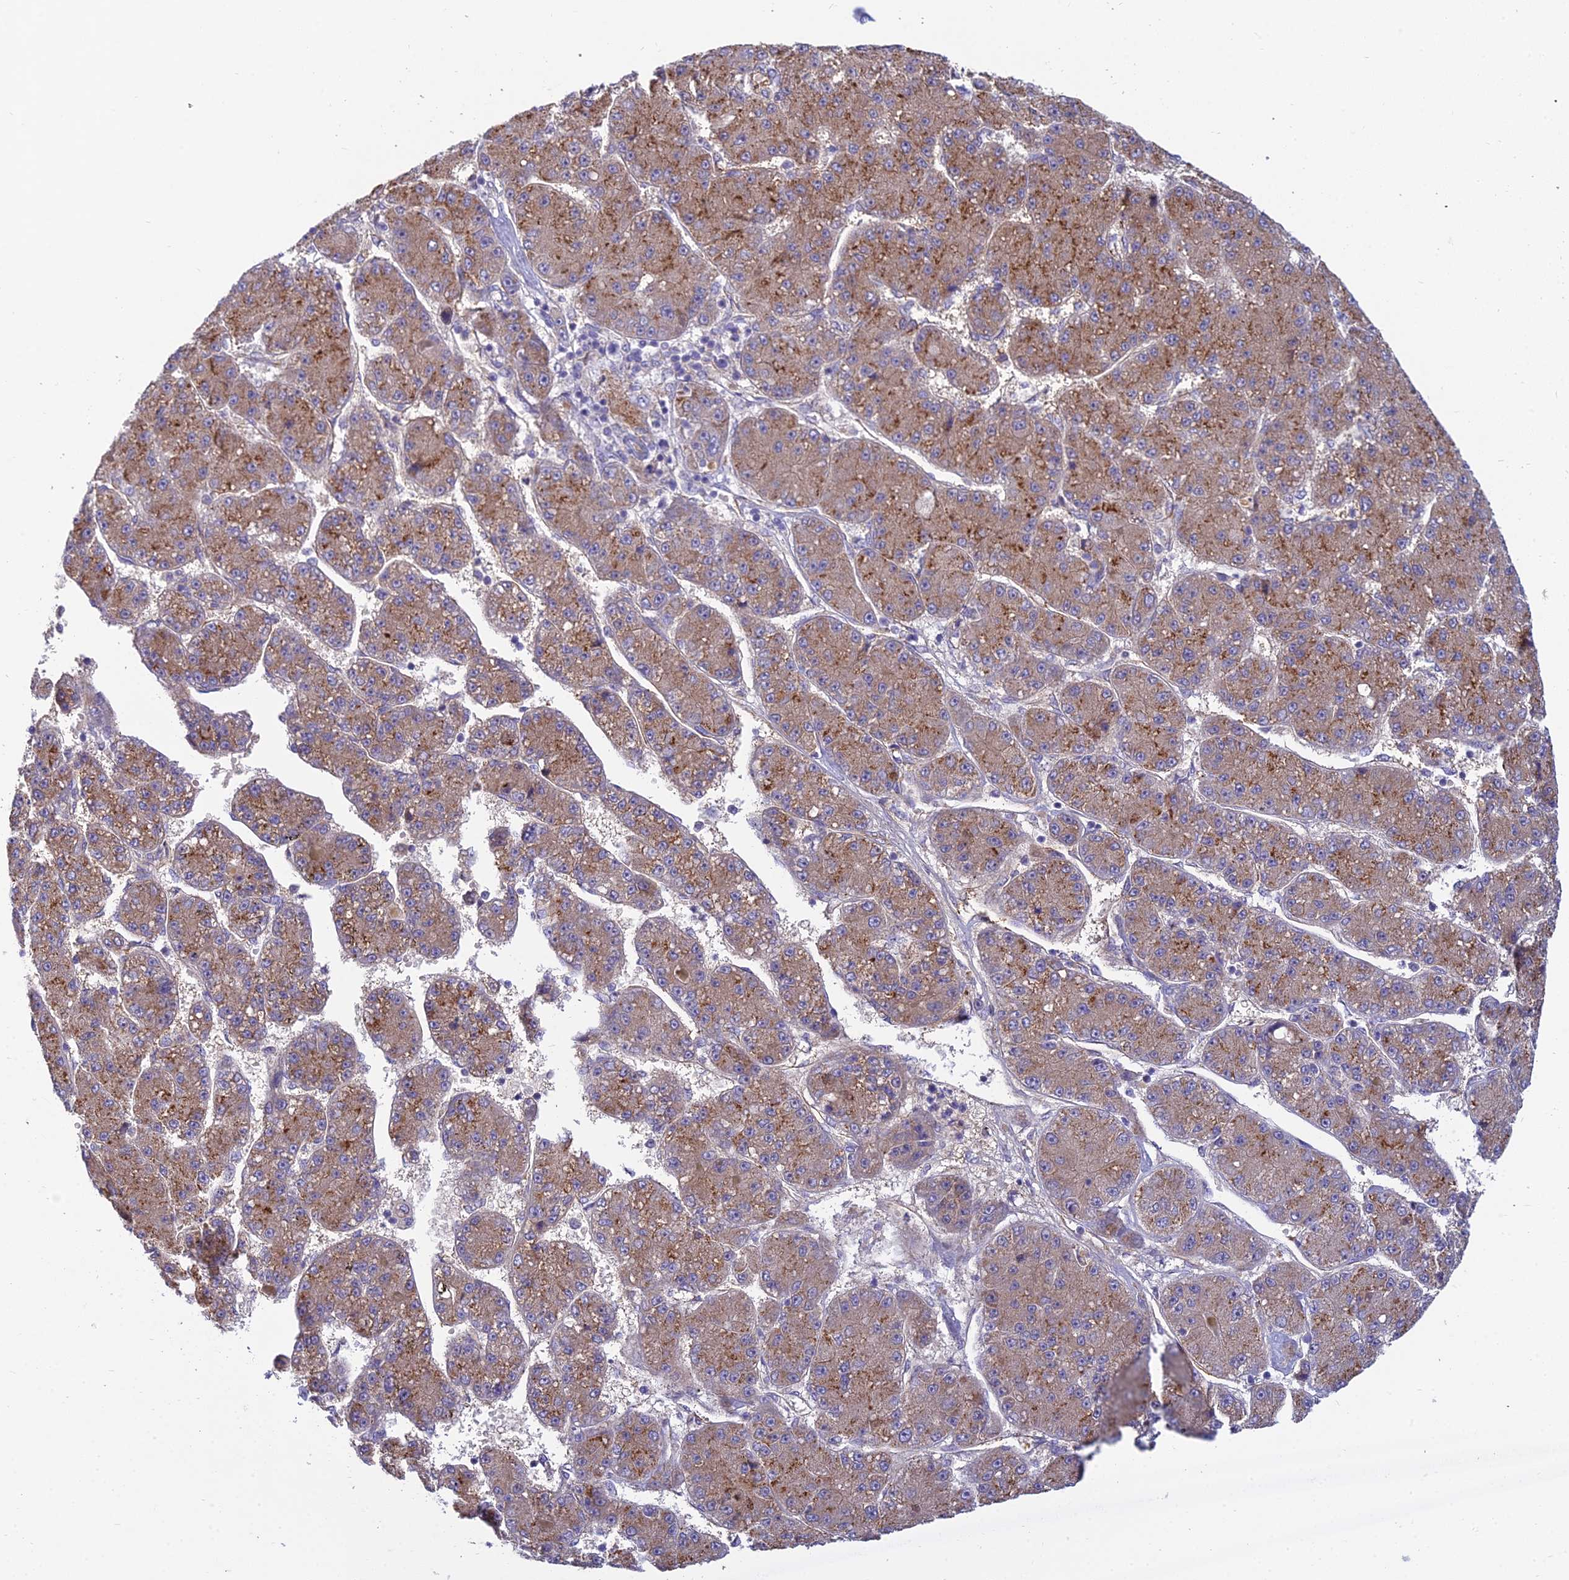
{"staining": {"intensity": "moderate", "quantity": ">75%", "location": "cytoplasmic/membranous"}, "tissue": "liver cancer", "cell_type": "Tumor cells", "image_type": "cancer", "snomed": [{"axis": "morphology", "description": "Carcinoma, Hepatocellular, NOS"}, {"axis": "topography", "description": "Liver"}], "caption": "Liver hepatocellular carcinoma tissue demonstrates moderate cytoplasmic/membranous expression in approximately >75% of tumor cells, visualized by immunohistochemistry.", "gene": "DUS2", "patient": {"sex": "male", "age": 67}}